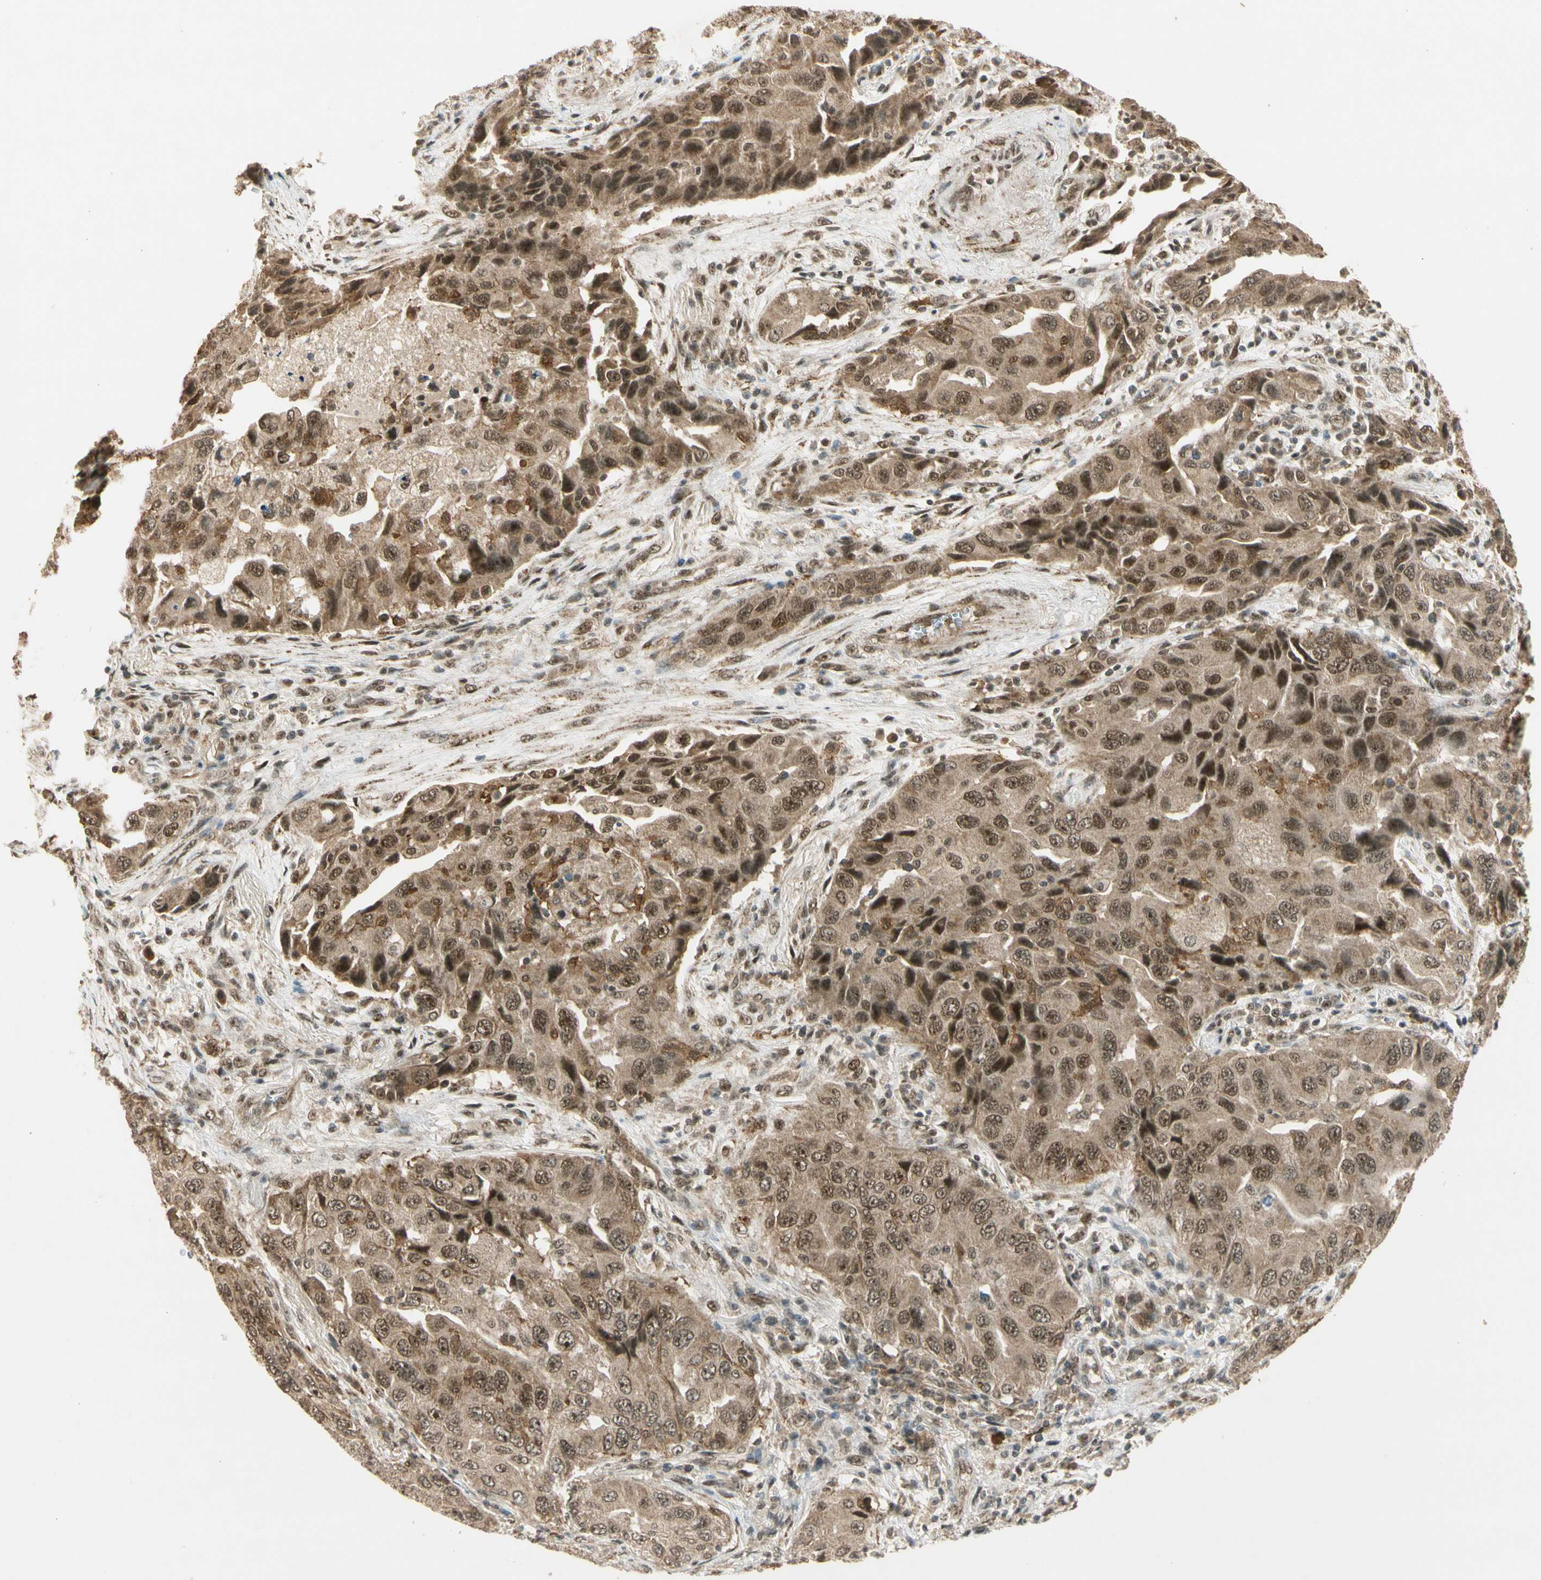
{"staining": {"intensity": "moderate", "quantity": ">75%", "location": "cytoplasmic/membranous,nuclear"}, "tissue": "lung cancer", "cell_type": "Tumor cells", "image_type": "cancer", "snomed": [{"axis": "morphology", "description": "Adenocarcinoma, NOS"}, {"axis": "topography", "description": "Lung"}], "caption": "Immunohistochemistry histopathology image of lung cancer (adenocarcinoma) stained for a protein (brown), which displays medium levels of moderate cytoplasmic/membranous and nuclear expression in approximately >75% of tumor cells.", "gene": "ZNF135", "patient": {"sex": "female", "age": 65}}